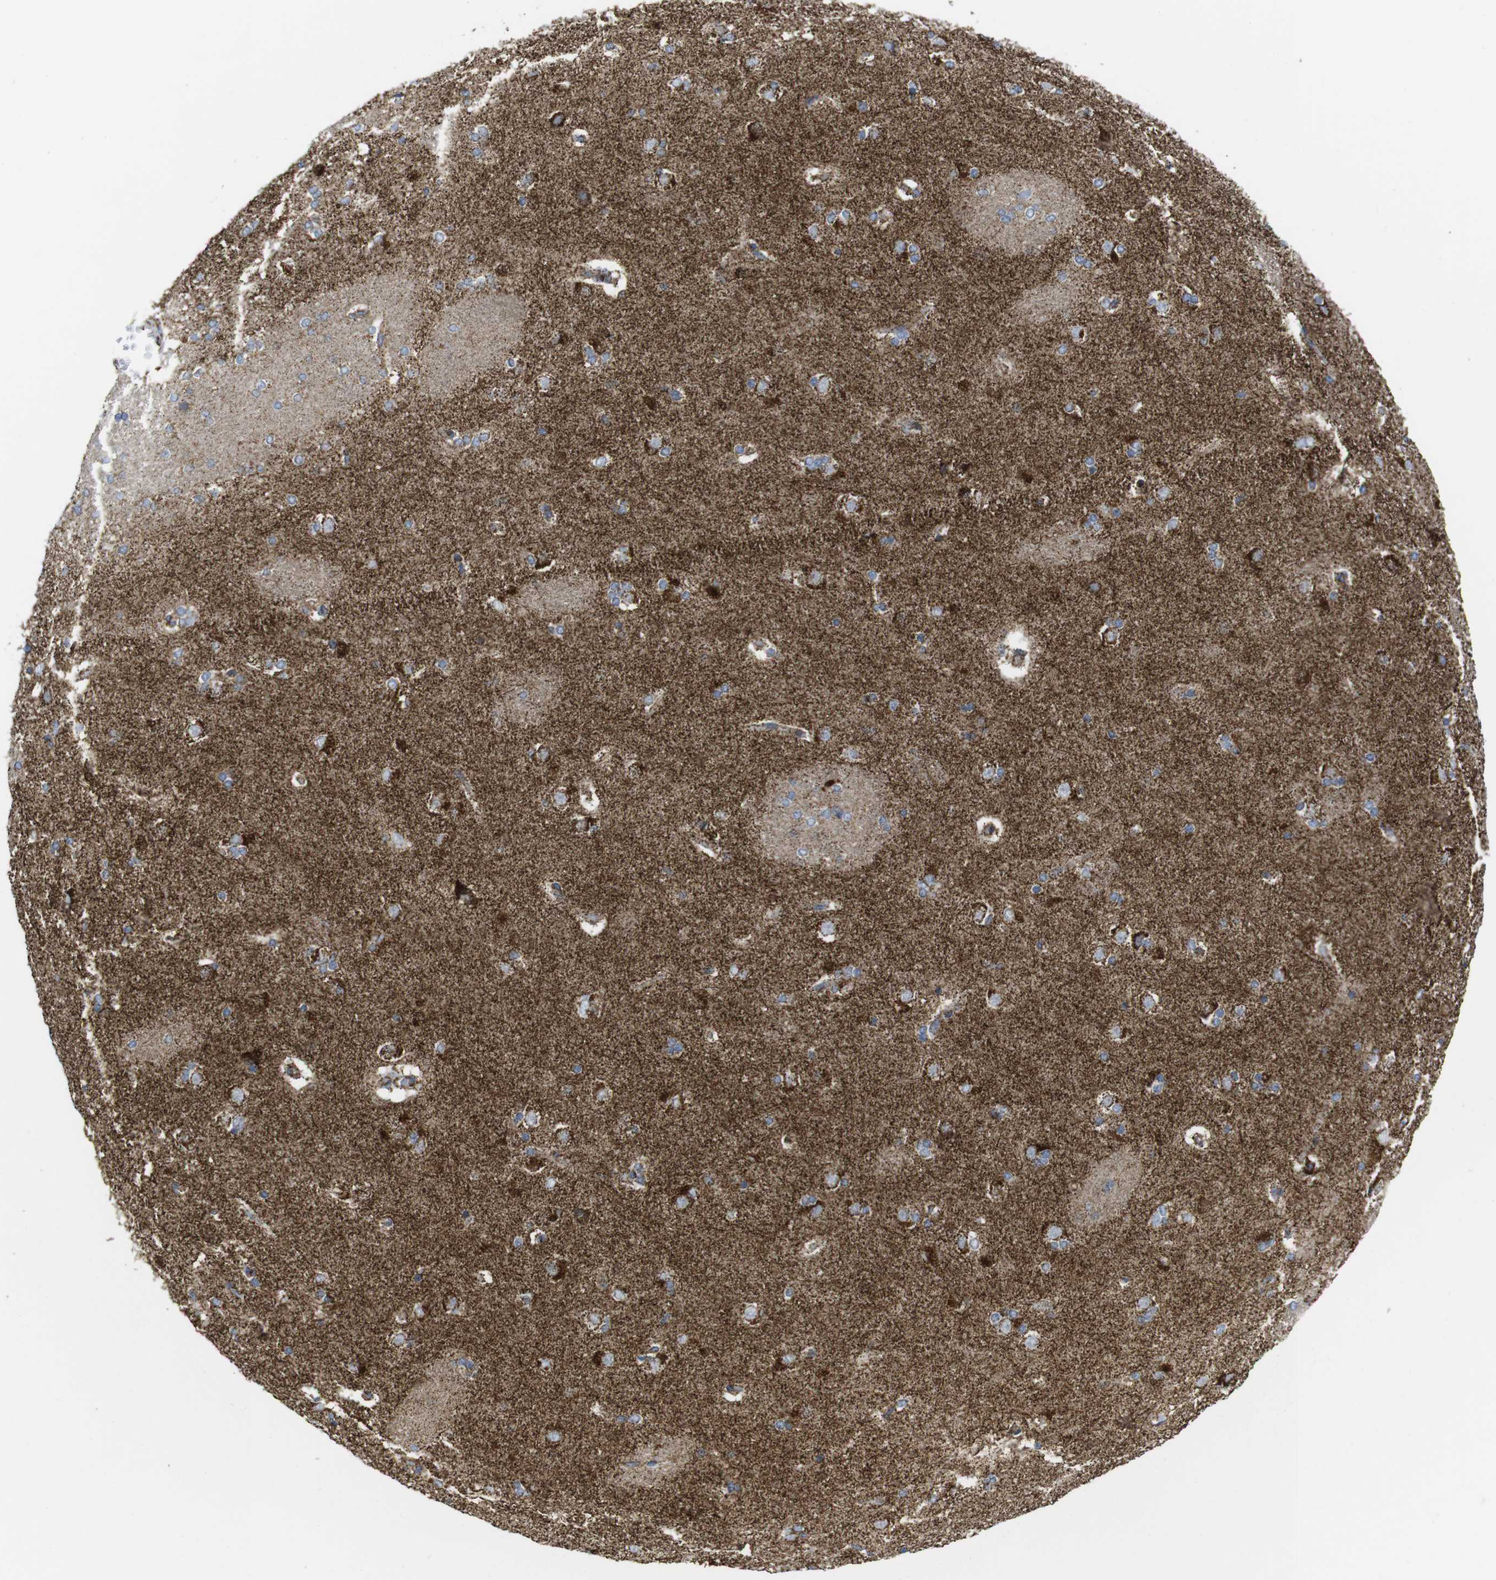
{"staining": {"intensity": "strong", "quantity": "25%-75%", "location": "cytoplasmic/membranous"}, "tissue": "caudate", "cell_type": "Glial cells", "image_type": "normal", "snomed": [{"axis": "morphology", "description": "Normal tissue, NOS"}, {"axis": "topography", "description": "Lateral ventricle wall"}], "caption": "Protein positivity by immunohistochemistry (IHC) demonstrates strong cytoplasmic/membranous expression in about 25%-75% of glial cells in benign caudate. (Stains: DAB (3,3'-diaminobenzidine) in brown, nuclei in blue, Microscopy: brightfield microscopy at high magnification).", "gene": "TMEM192", "patient": {"sex": "female", "age": 19}}